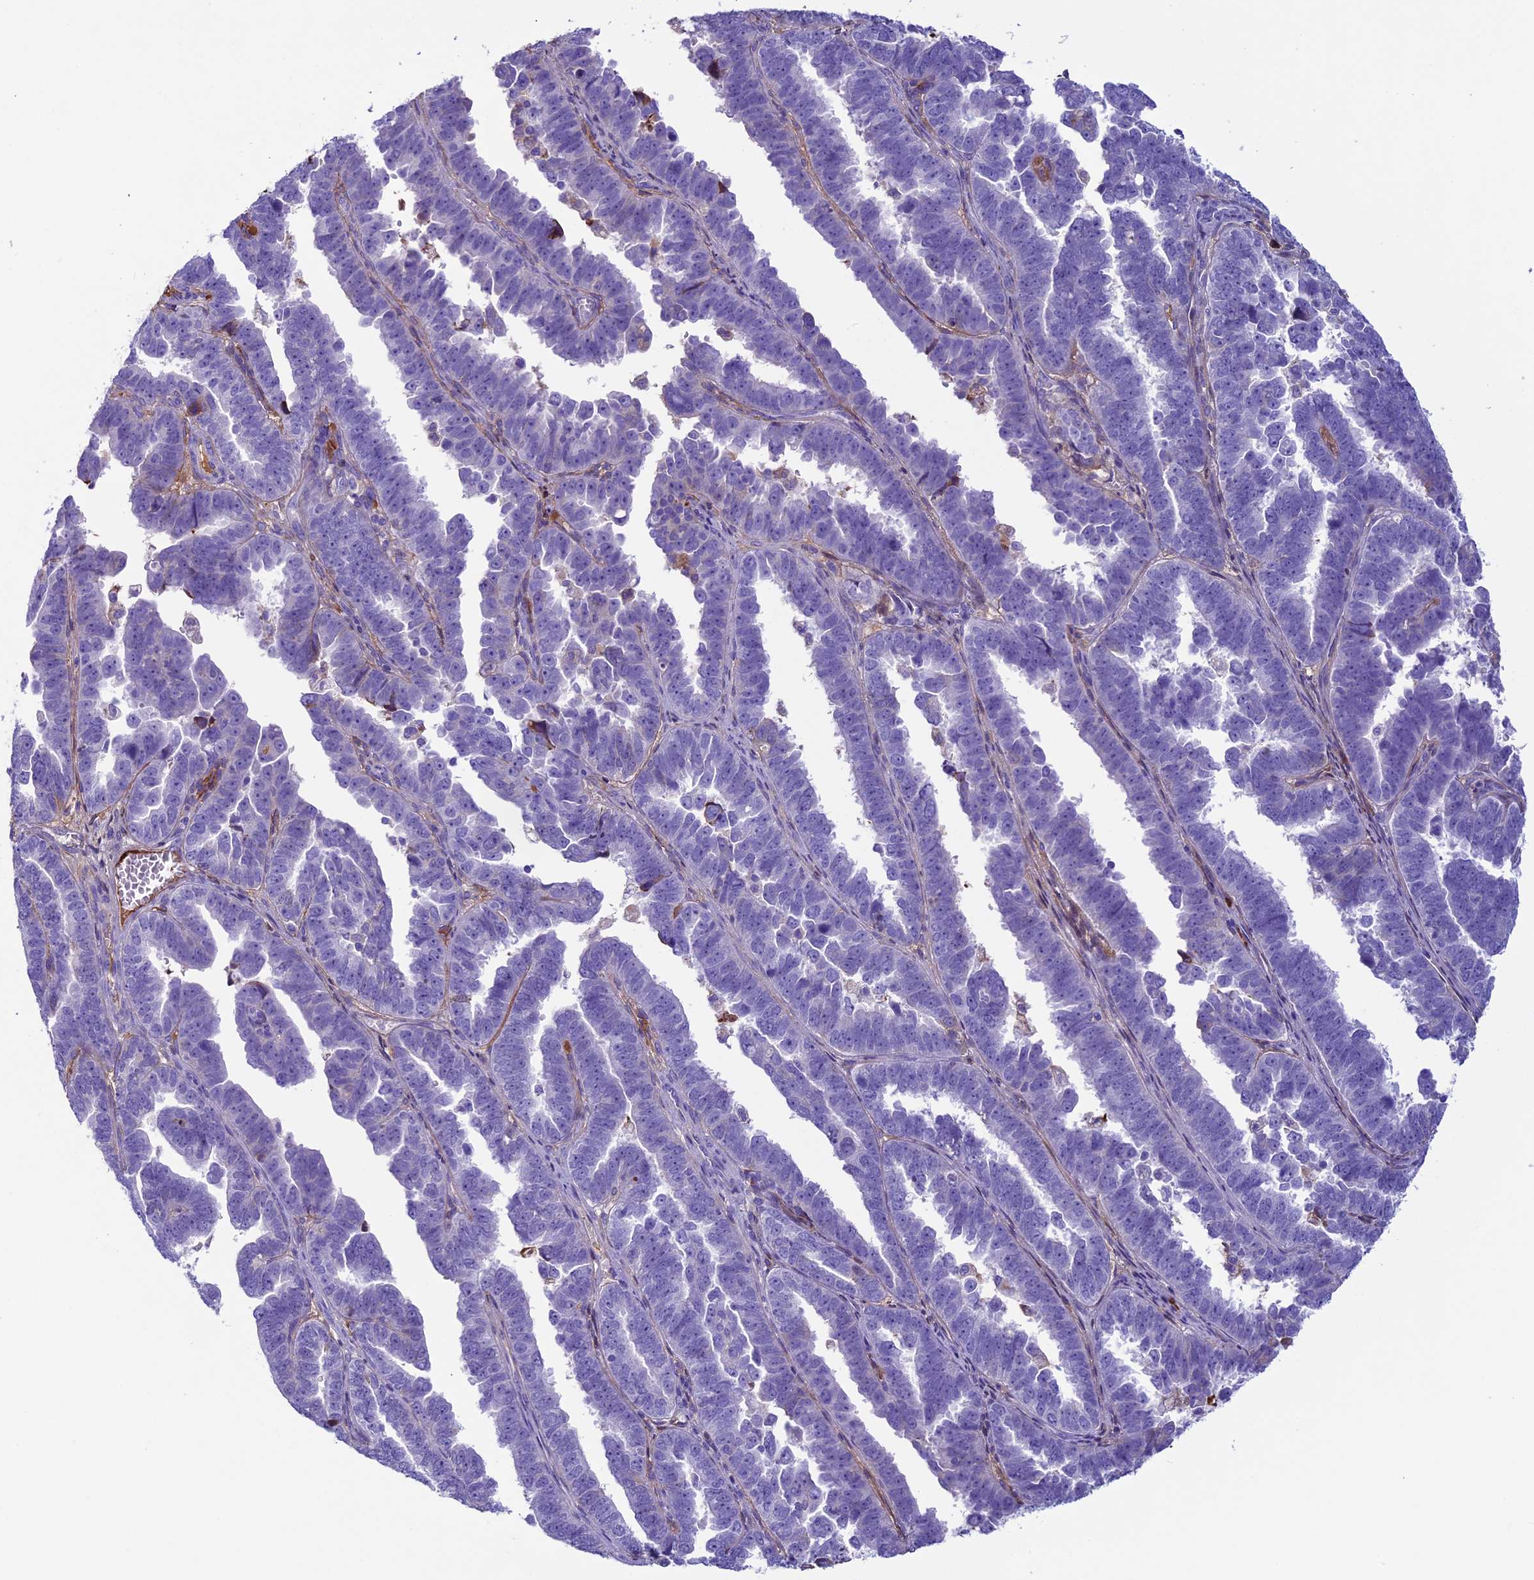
{"staining": {"intensity": "negative", "quantity": "none", "location": "none"}, "tissue": "endometrial cancer", "cell_type": "Tumor cells", "image_type": "cancer", "snomed": [{"axis": "morphology", "description": "Adenocarcinoma, NOS"}, {"axis": "topography", "description": "Endometrium"}], "caption": "Tumor cells show no significant expression in endometrial cancer.", "gene": "IGSF6", "patient": {"sex": "female", "age": 75}}